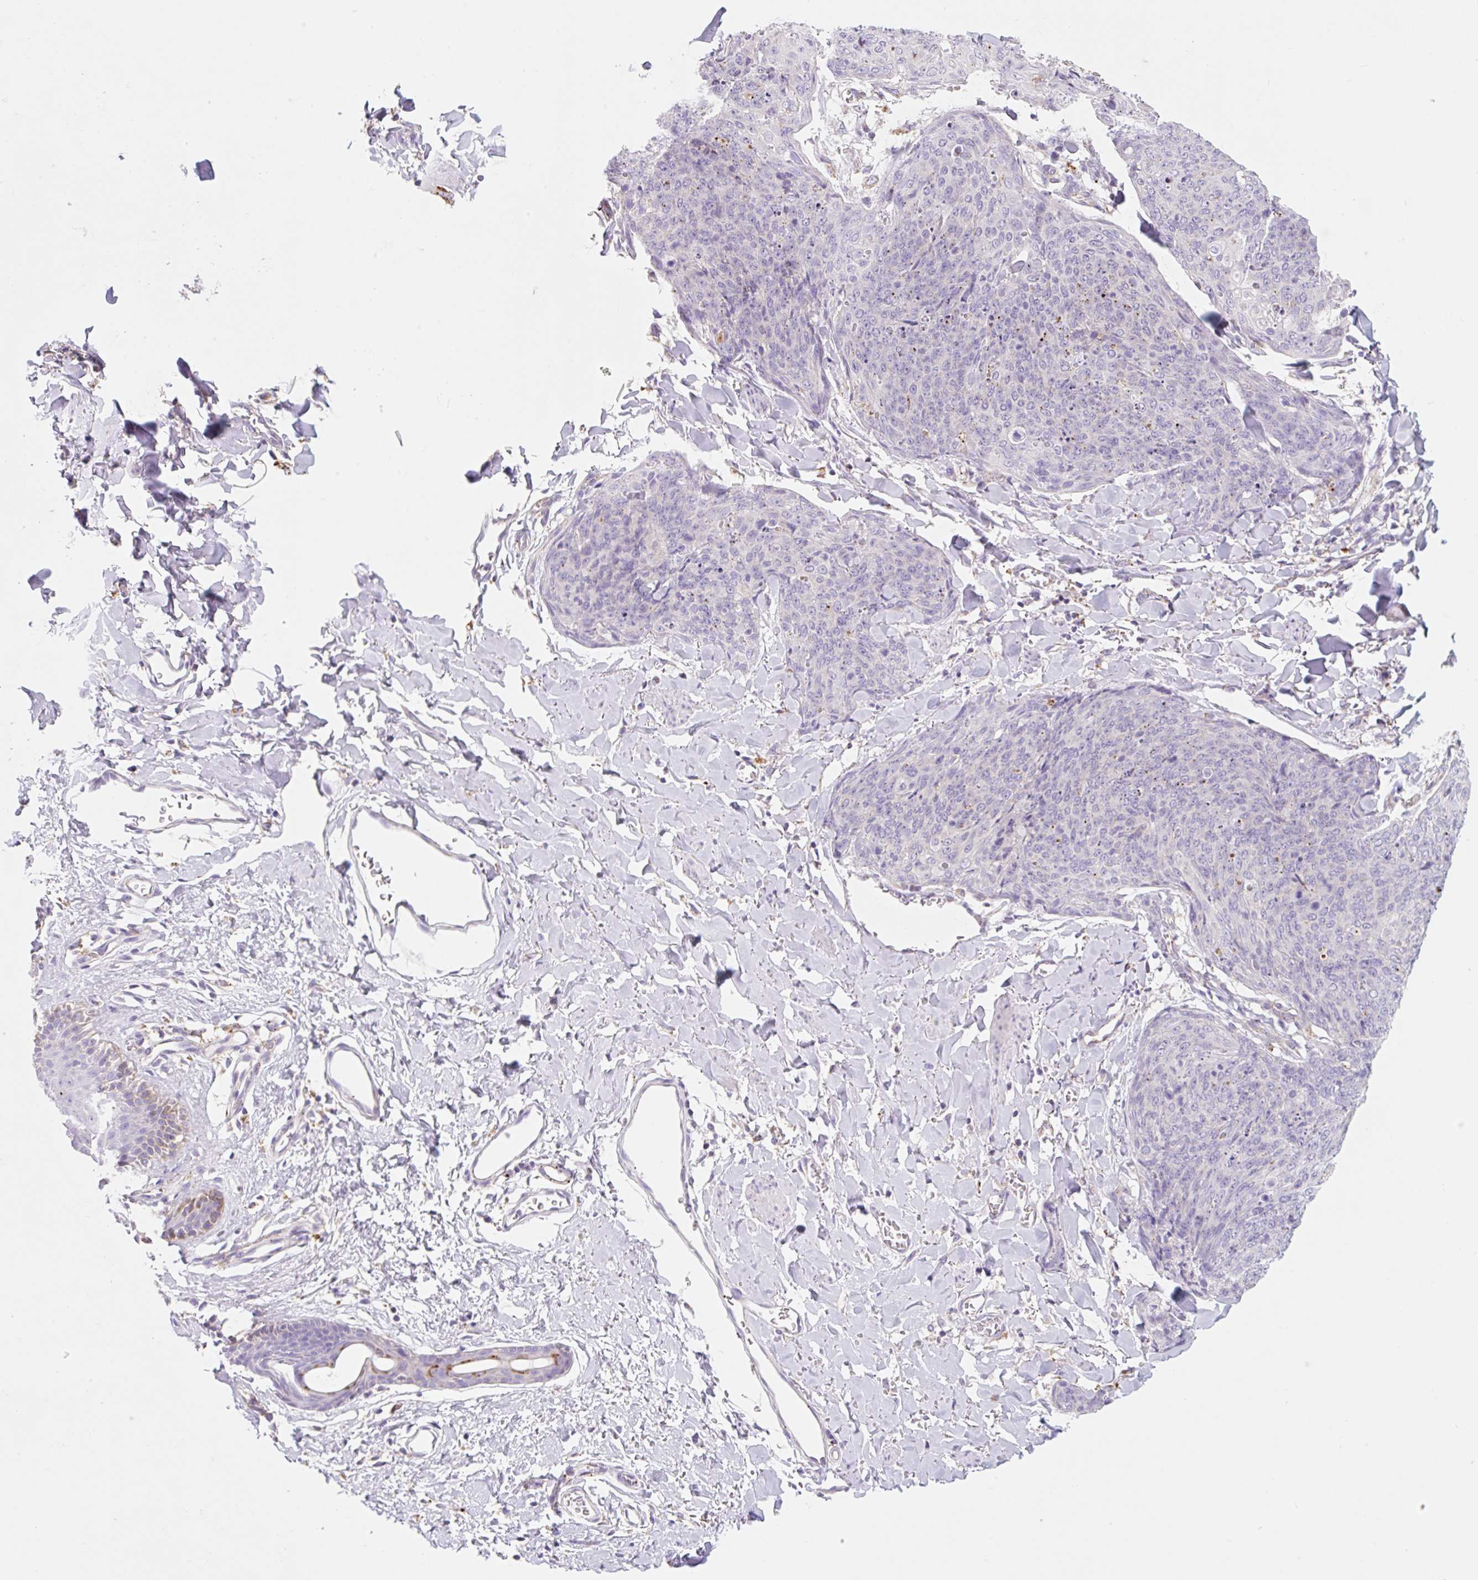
{"staining": {"intensity": "negative", "quantity": "none", "location": "none"}, "tissue": "skin cancer", "cell_type": "Tumor cells", "image_type": "cancer", "snomed": [{"axis": "morphology", "description": "Squamous cell carcinoma, NOS"}, {"axis": "topography", "description": "Skin"}, {"axis": "topography", "description": "Vulva"}], "caption": "IHC histopathology image of human skin squamous cell carcinoma stained for a protein (brown), which reveals no positivity in tumor cells.", "gene": "CLEC3A", "patient": {"sex": "female", "age": 85}}